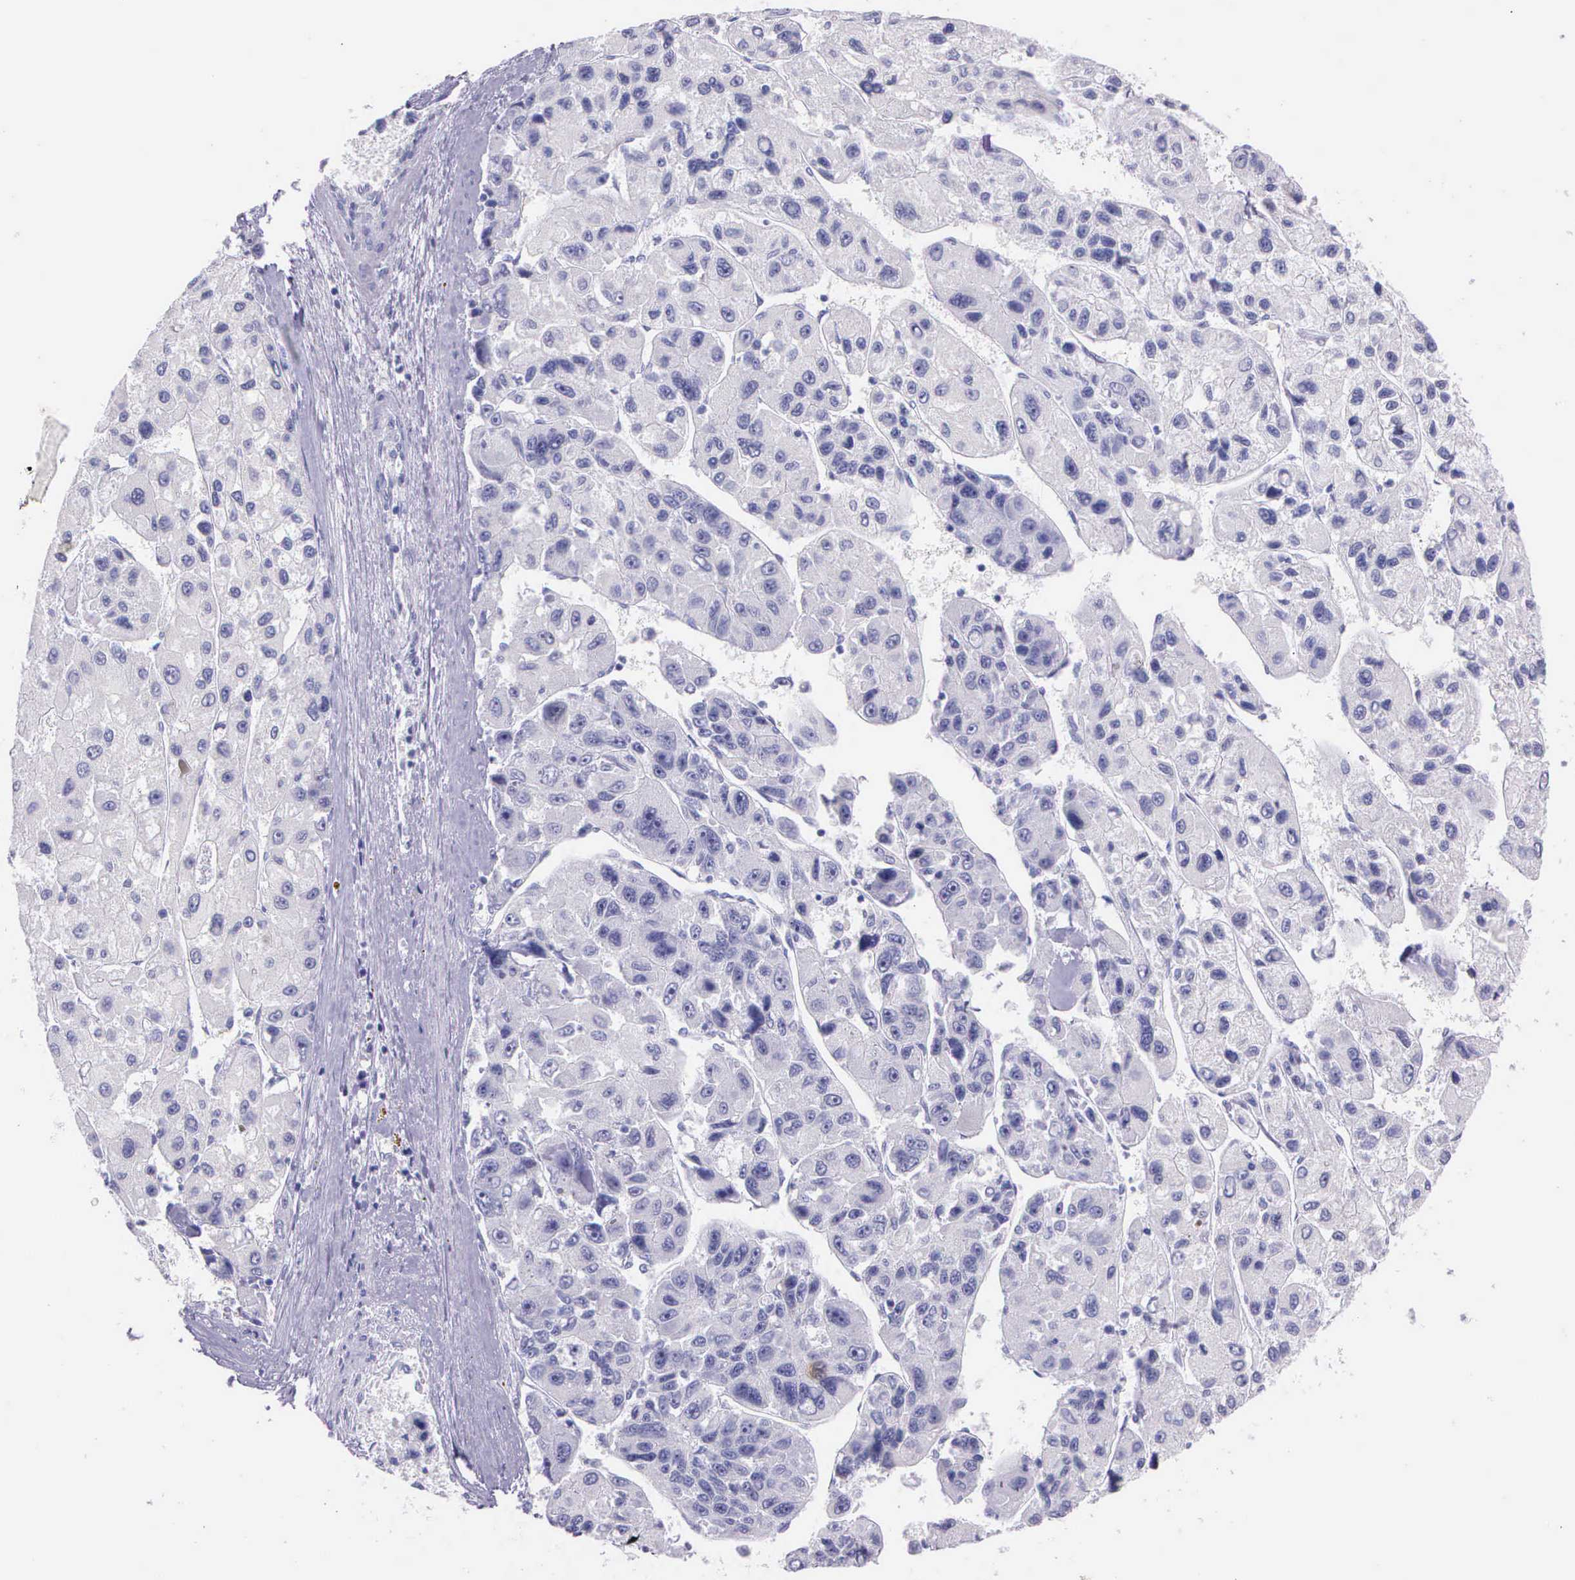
{"staining": {"intensity": "negative", "quantity": "none", "location": "none"}, "tissue": "liver cancer", "cell_type": "Tumor cells", "image_type": "cancer", "snomed": [{"axis": "morphology", "description": "Carcinoma, Hepatocellular, NOS"}, {"axis": "topography", "description": "Liver"}], "caption": "DAB immunohistochemical staining of human hepatocellular carcinoma (liver) displays no significant expression in tumor cells.", "gene": "CCNB1", "patient": {"sex": "male", "age": 64}}